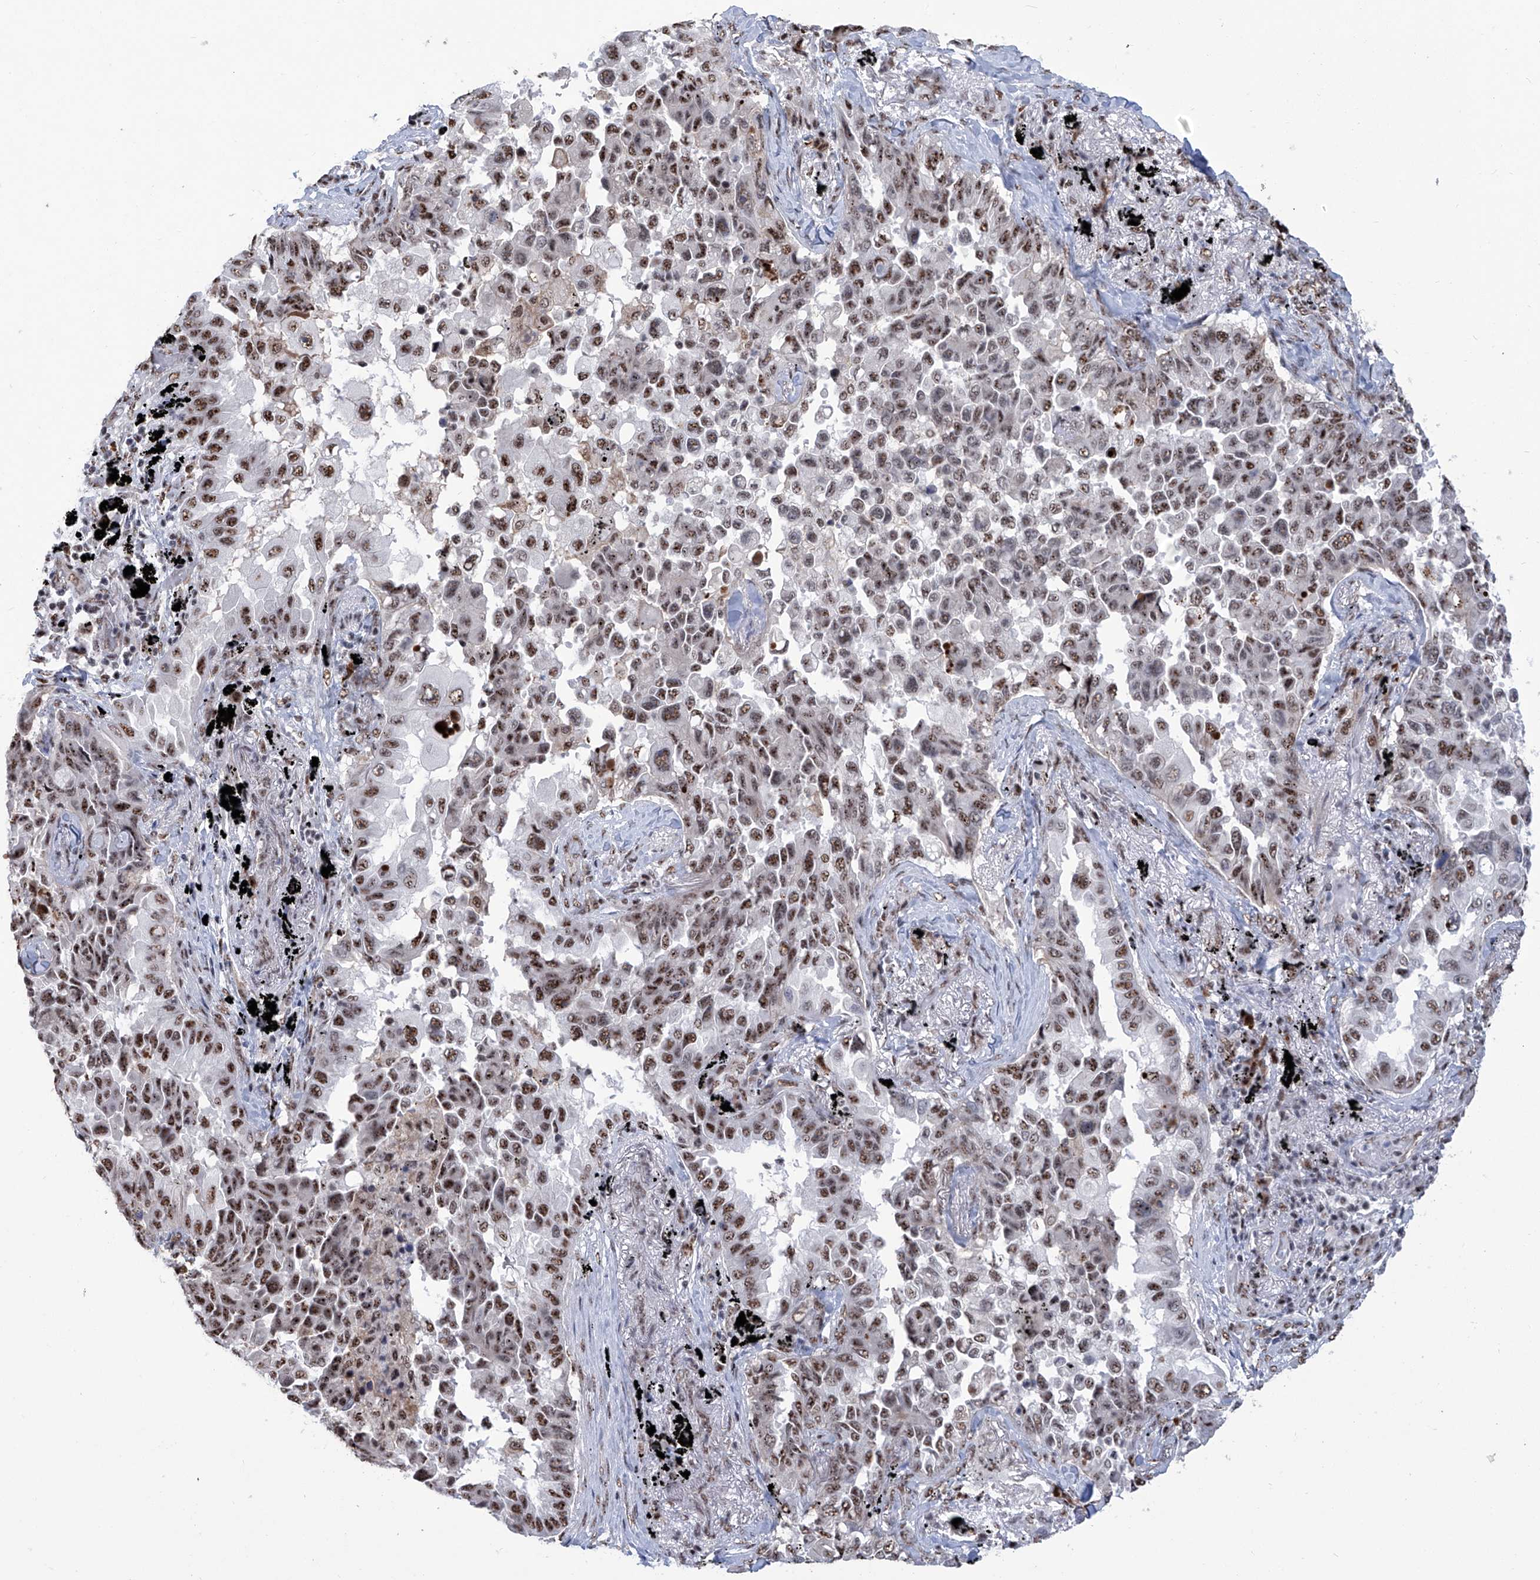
{"staining": {"intensity": "moderate", "quantity": "25%-75%", "location": "nuclear"}, "tissue": "lung cancer", "cell_type": "Tumor cells", "image_type": "cancer", "snomed": [{"axis": "morphology", "description": "Adenocarcinoma, NOS"}, {"axis": "topography", "description": "Lung"}], "caption": "Protein staining of lung cancer (adenocarcinoma) tissue displays moderate nuclear expression in approximately 25%-75% of tumor cells.", "gene": "FBXL4", "patient": {"sex": "female", "age": 67}}